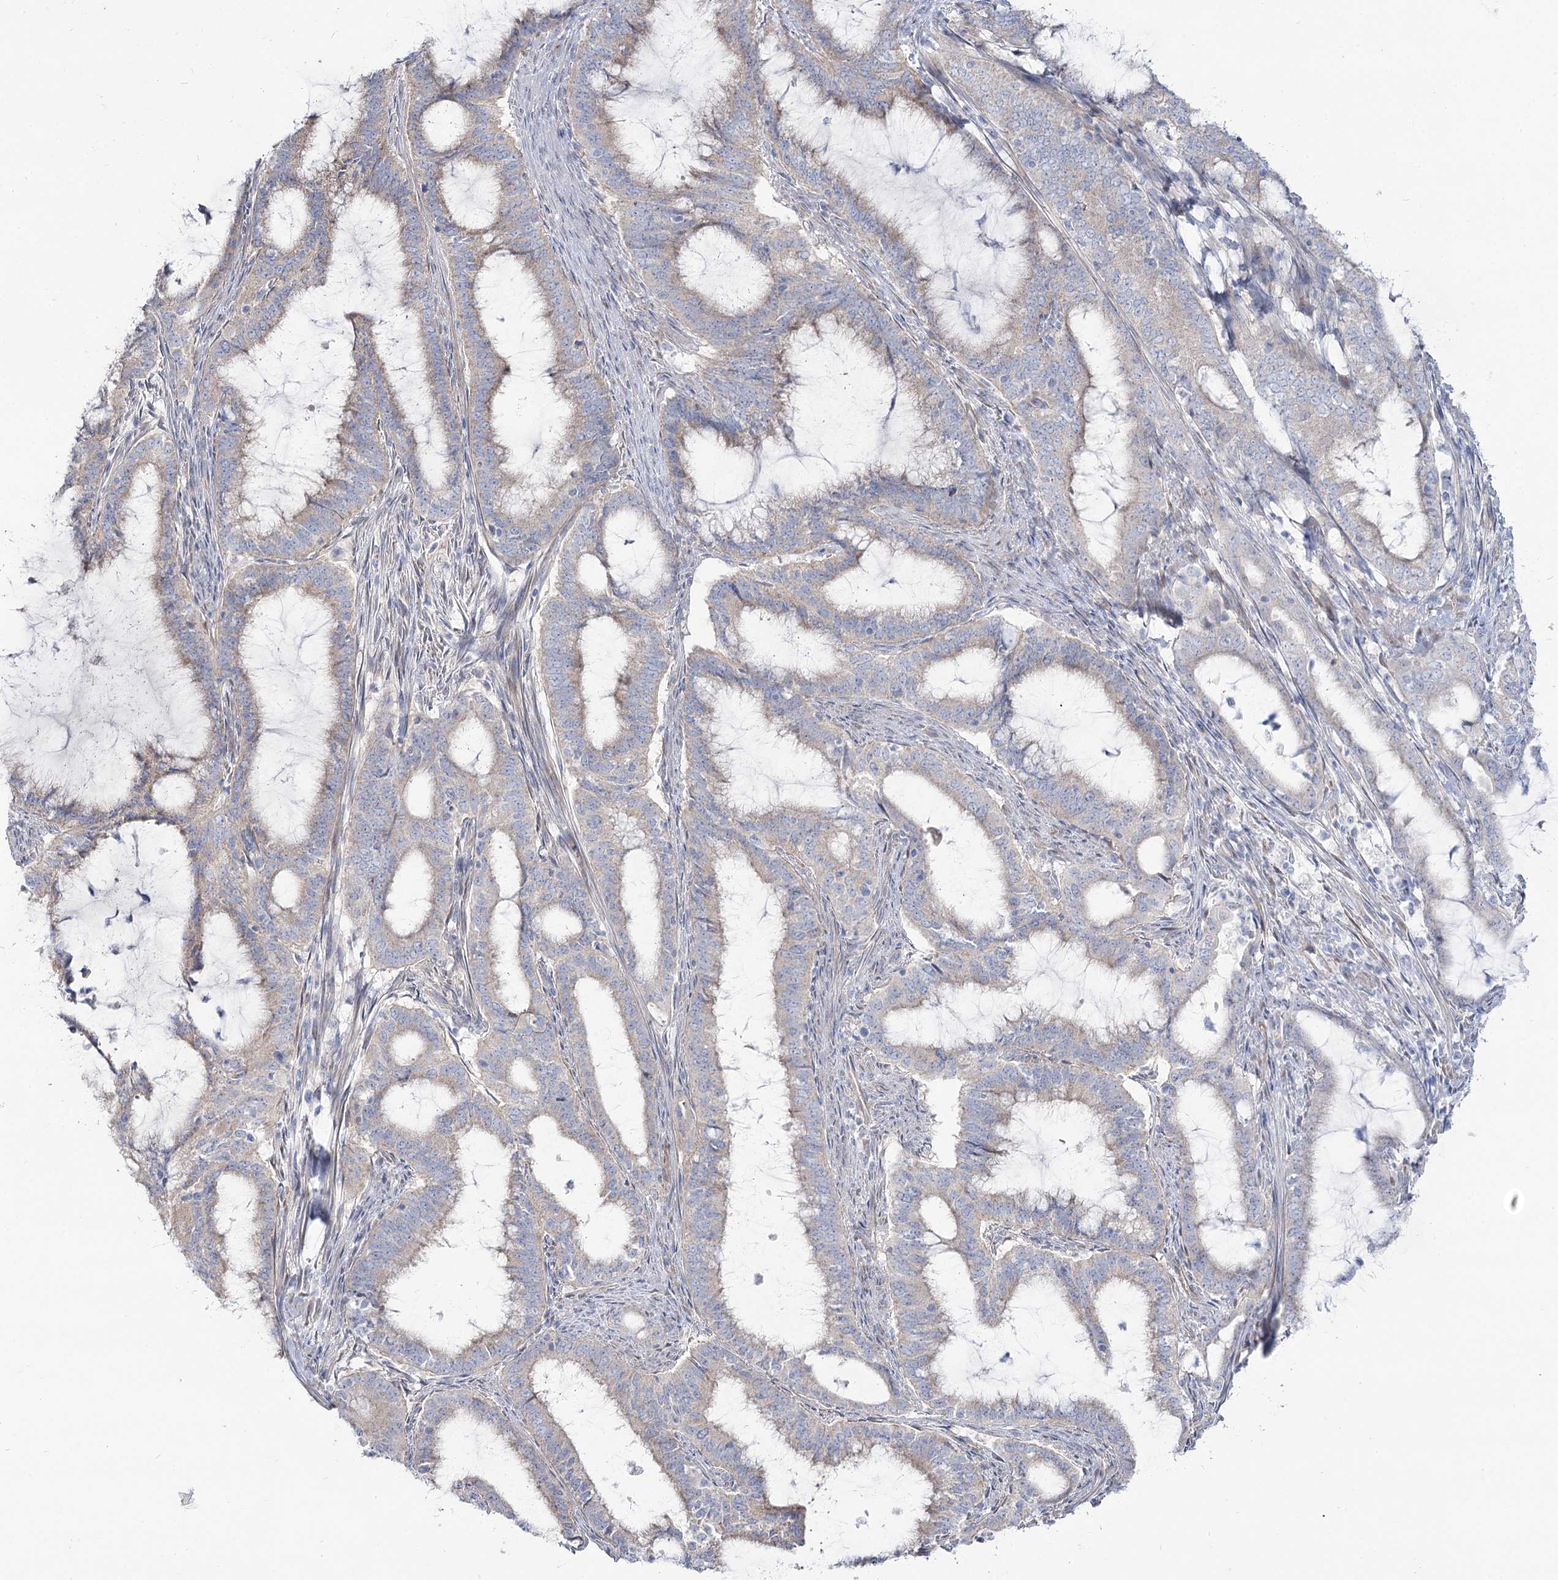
{"staining": {"intensity": "weak", "quantity": "<25%", "location": "cytoplasmic/membranous"}, "tissue": "endometrial cancer", "cell_type": "Tumor cells", "image_type": "cancer", "snomed": [{"axis": "morphology", "description": "Adenocarcinoma, NOS"}, {"axis": "topography", "description": "Endometrium"}], "caption": "Endometrial cancer (adenocarcinoma) was stained to show a protein in brown. There is no significant expression in tumor cells. Nuclei are stained in blue.", "gene": "SUOX", "patient": {"sex": "female", "age": 51}}